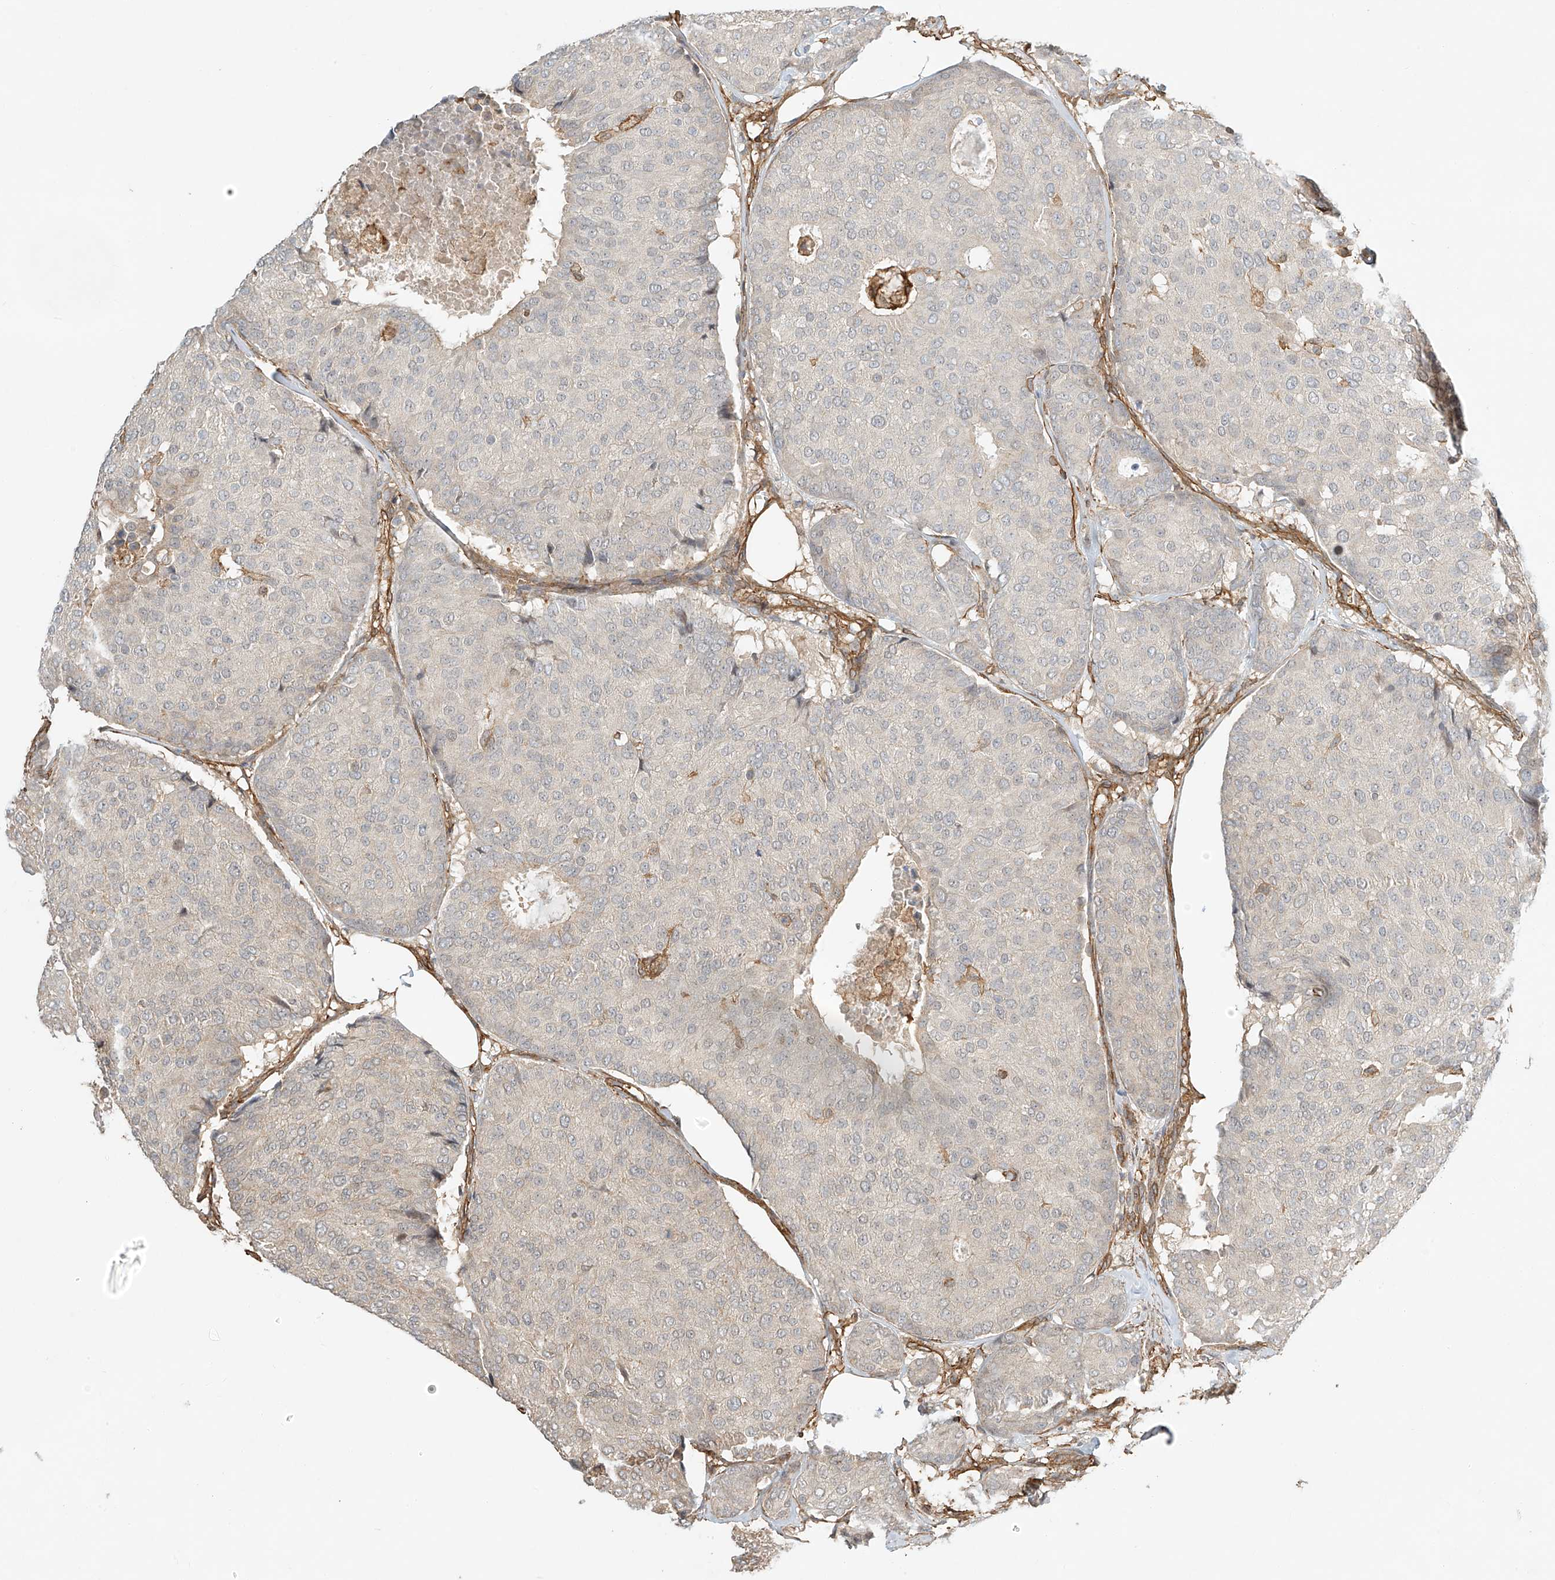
{"staining": {"intensity": "negative", "quantity": "none", "location": "none"}, "tissue": "breast cancer", "cell_type": "Tumor cells", "image_type": "cancer", "snomed": [{"axis": "morphology", "description": "Duct carcinoma"}, {"axis": "topography", "description": "Breast"}], "caption": "Breast cancer (infiltrating ductal carcinoma) stained for a protein using immunohistochemistry displays no staining tumor cells.", "gene": "CSMD3", "patient": {"sex": "female", "age": 75}}